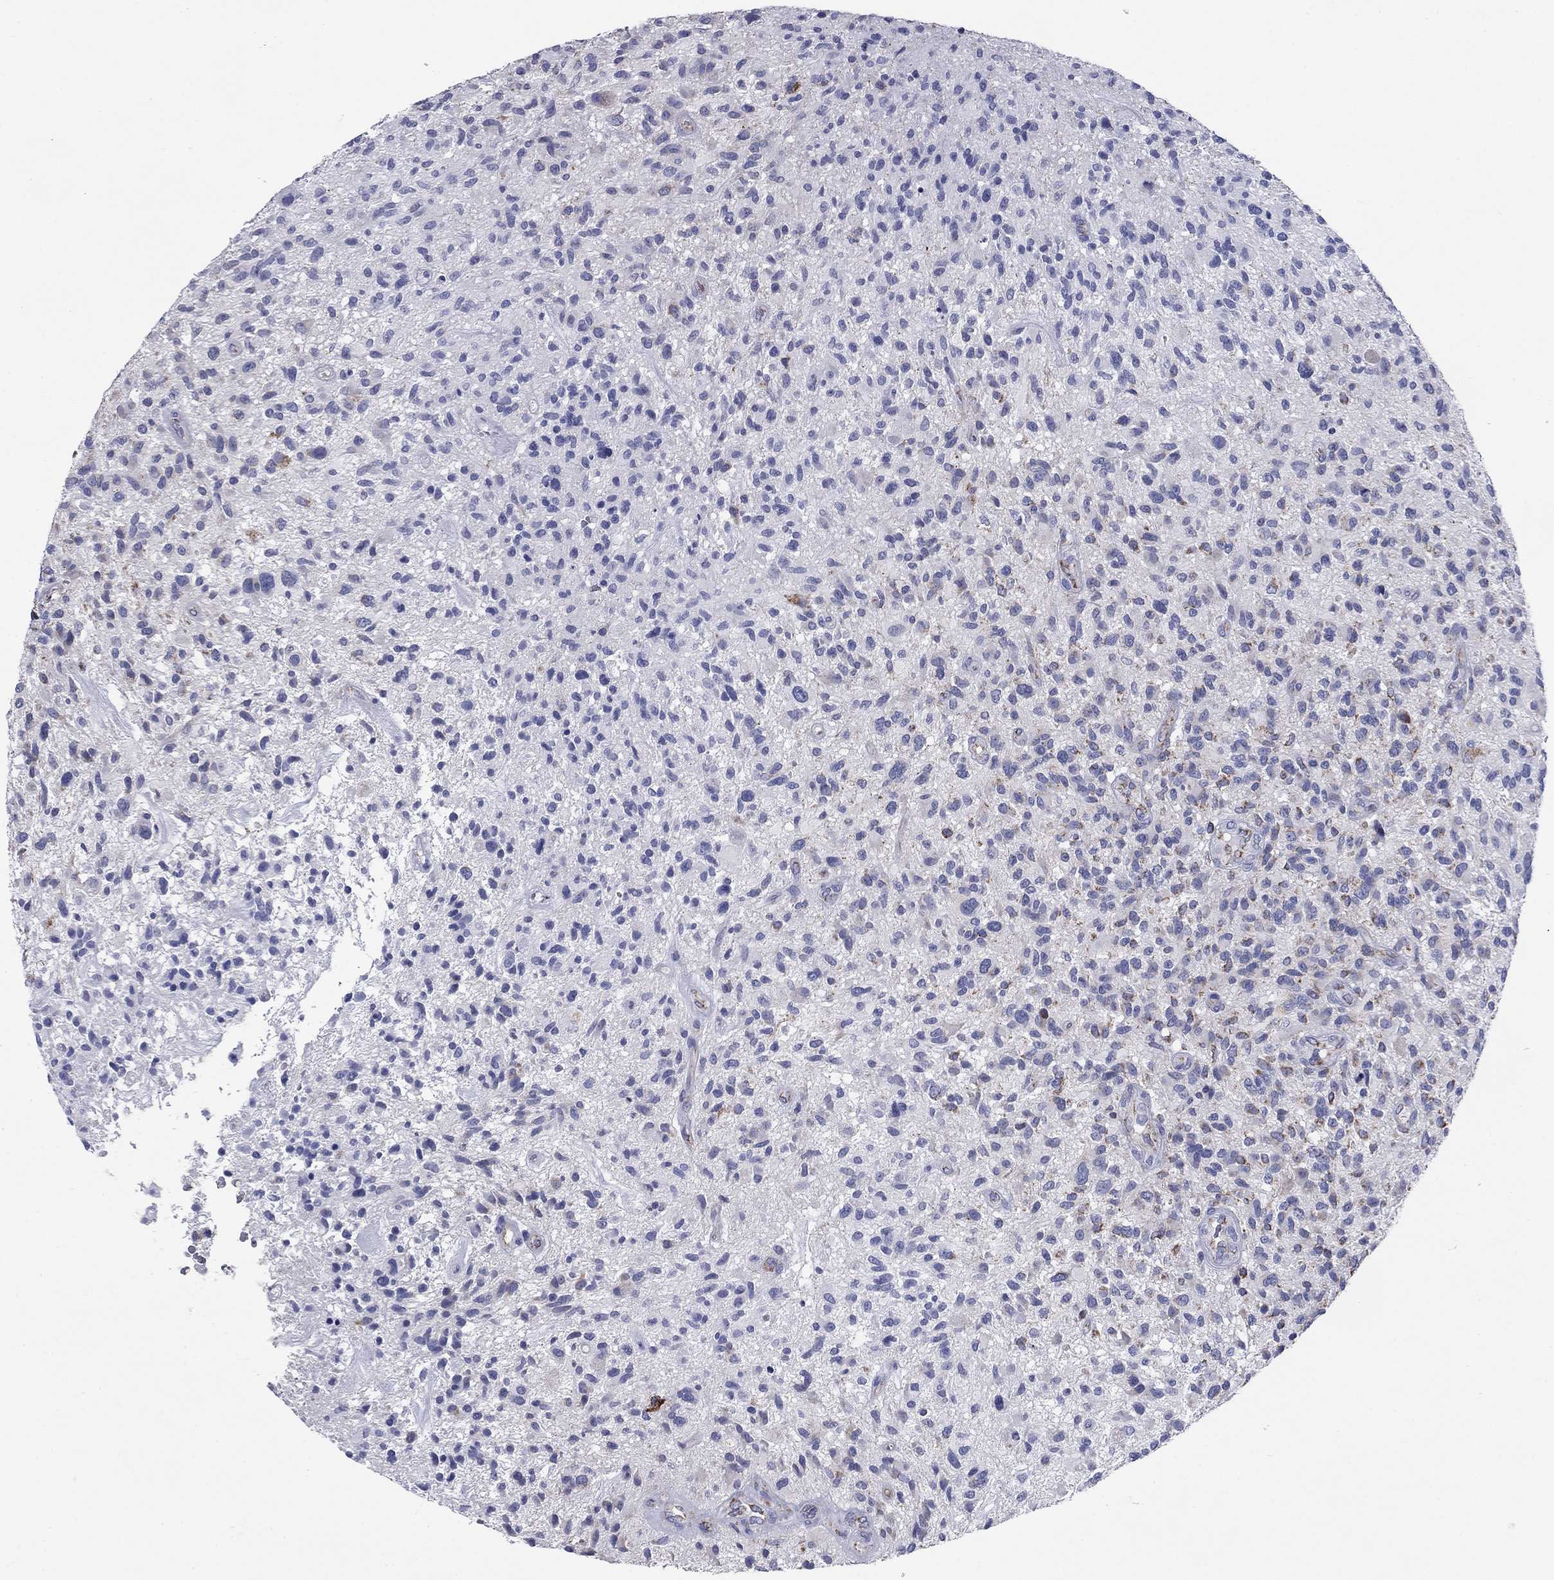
{"staining": {"intensity": "weak", "quantity": "<25%", "location": "cytoplasmic/membranous"}, "tissue": "glioma", "cell_type": "Tumor cells", "image_type": "cancer", "snomed": [{"axis": "morphology", "description": "Glioma, malignant, High grade"}, {"axis": "topography", "description": "Brain"}], "caption": "The immunohistochemistry (IHC) image has no significant expression in tumor cells of malignant glioma (high-grade) tissue.", "gene": "NDUFA4L2", "patient": {"sex": "male", "age": 47}}